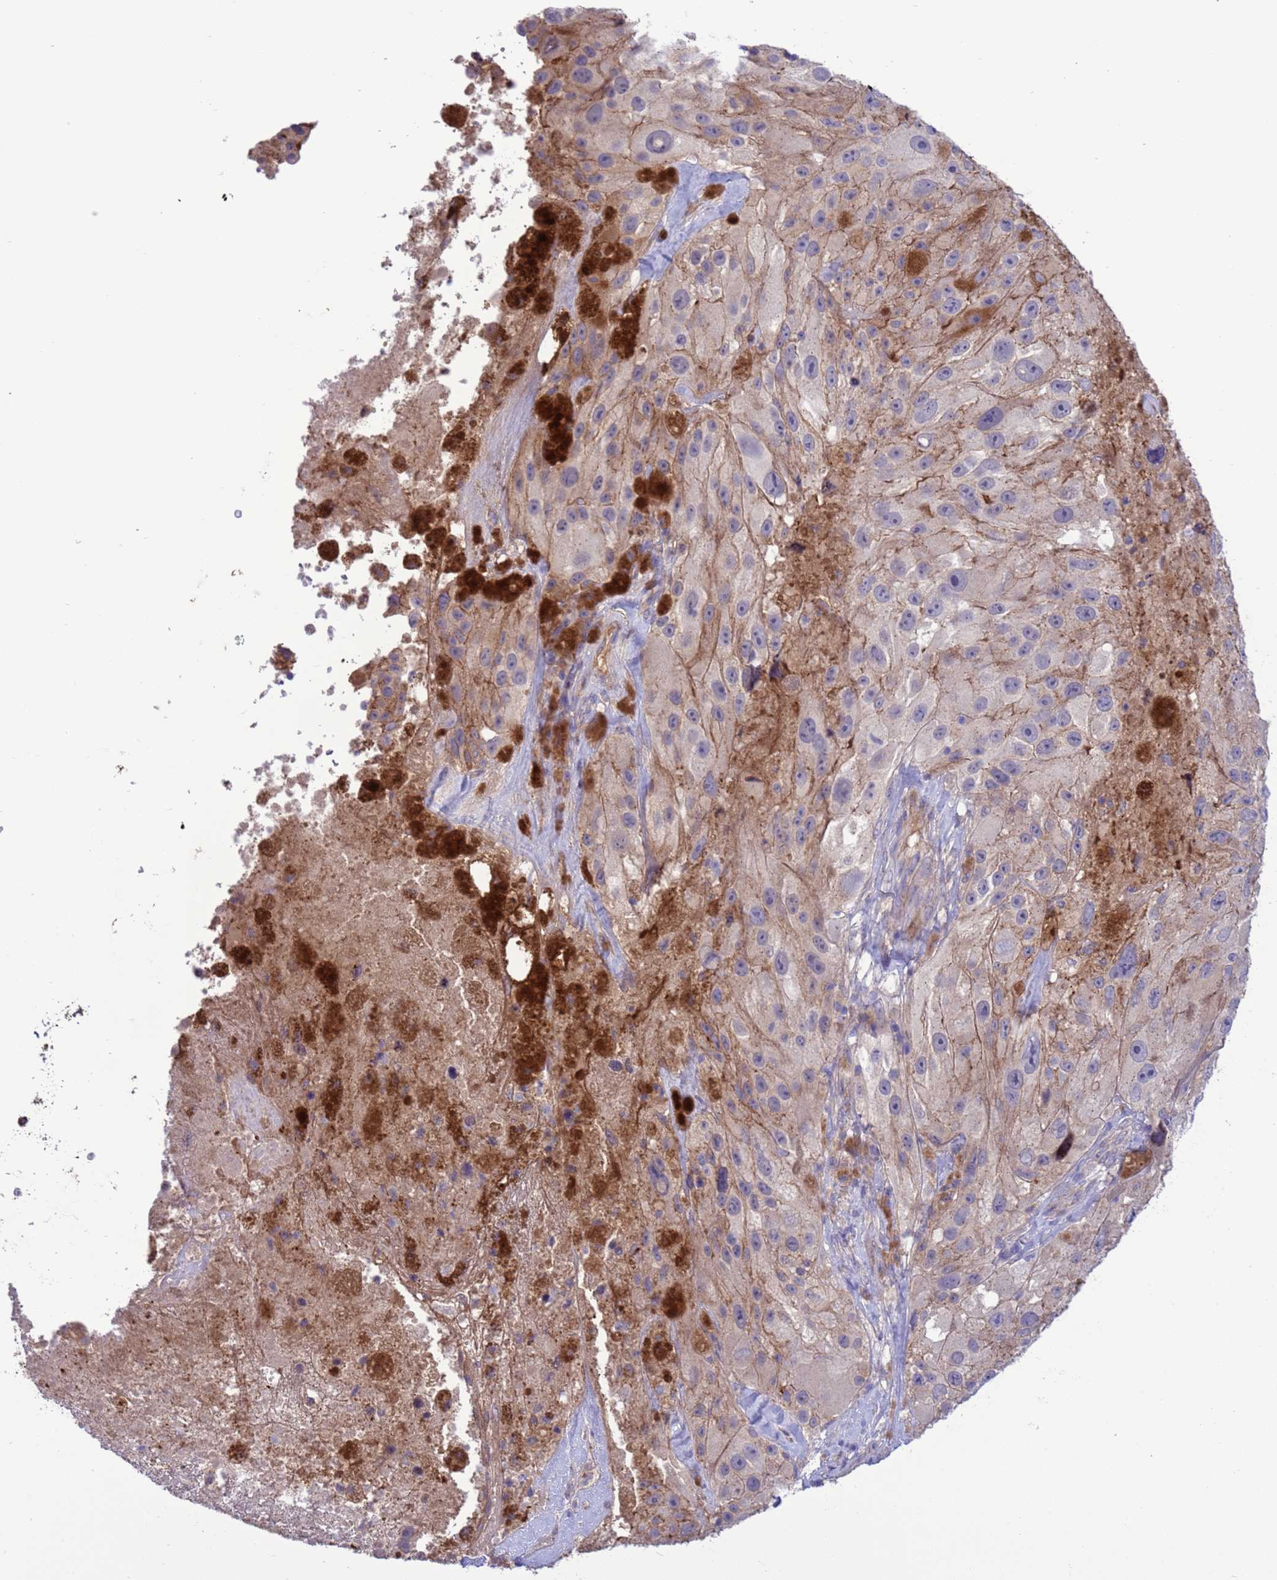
{"staining": {"intensity": "negative", "quantity": "none", "location": "none"}, "tissue": "melanoma", "cell_type": "Tumor cells", "image_type": "cancer", "snomed": [{"axis": "morphology", "description": "Malignant melanoma, Metastatic site"}, {"axis": "topography", "description": "Lymph node"}], "caption": "An image of human melanoma is negative for staining in tumor cells.", "gene": "GJA10", "patient": {"sex": "male", "age": 62}}